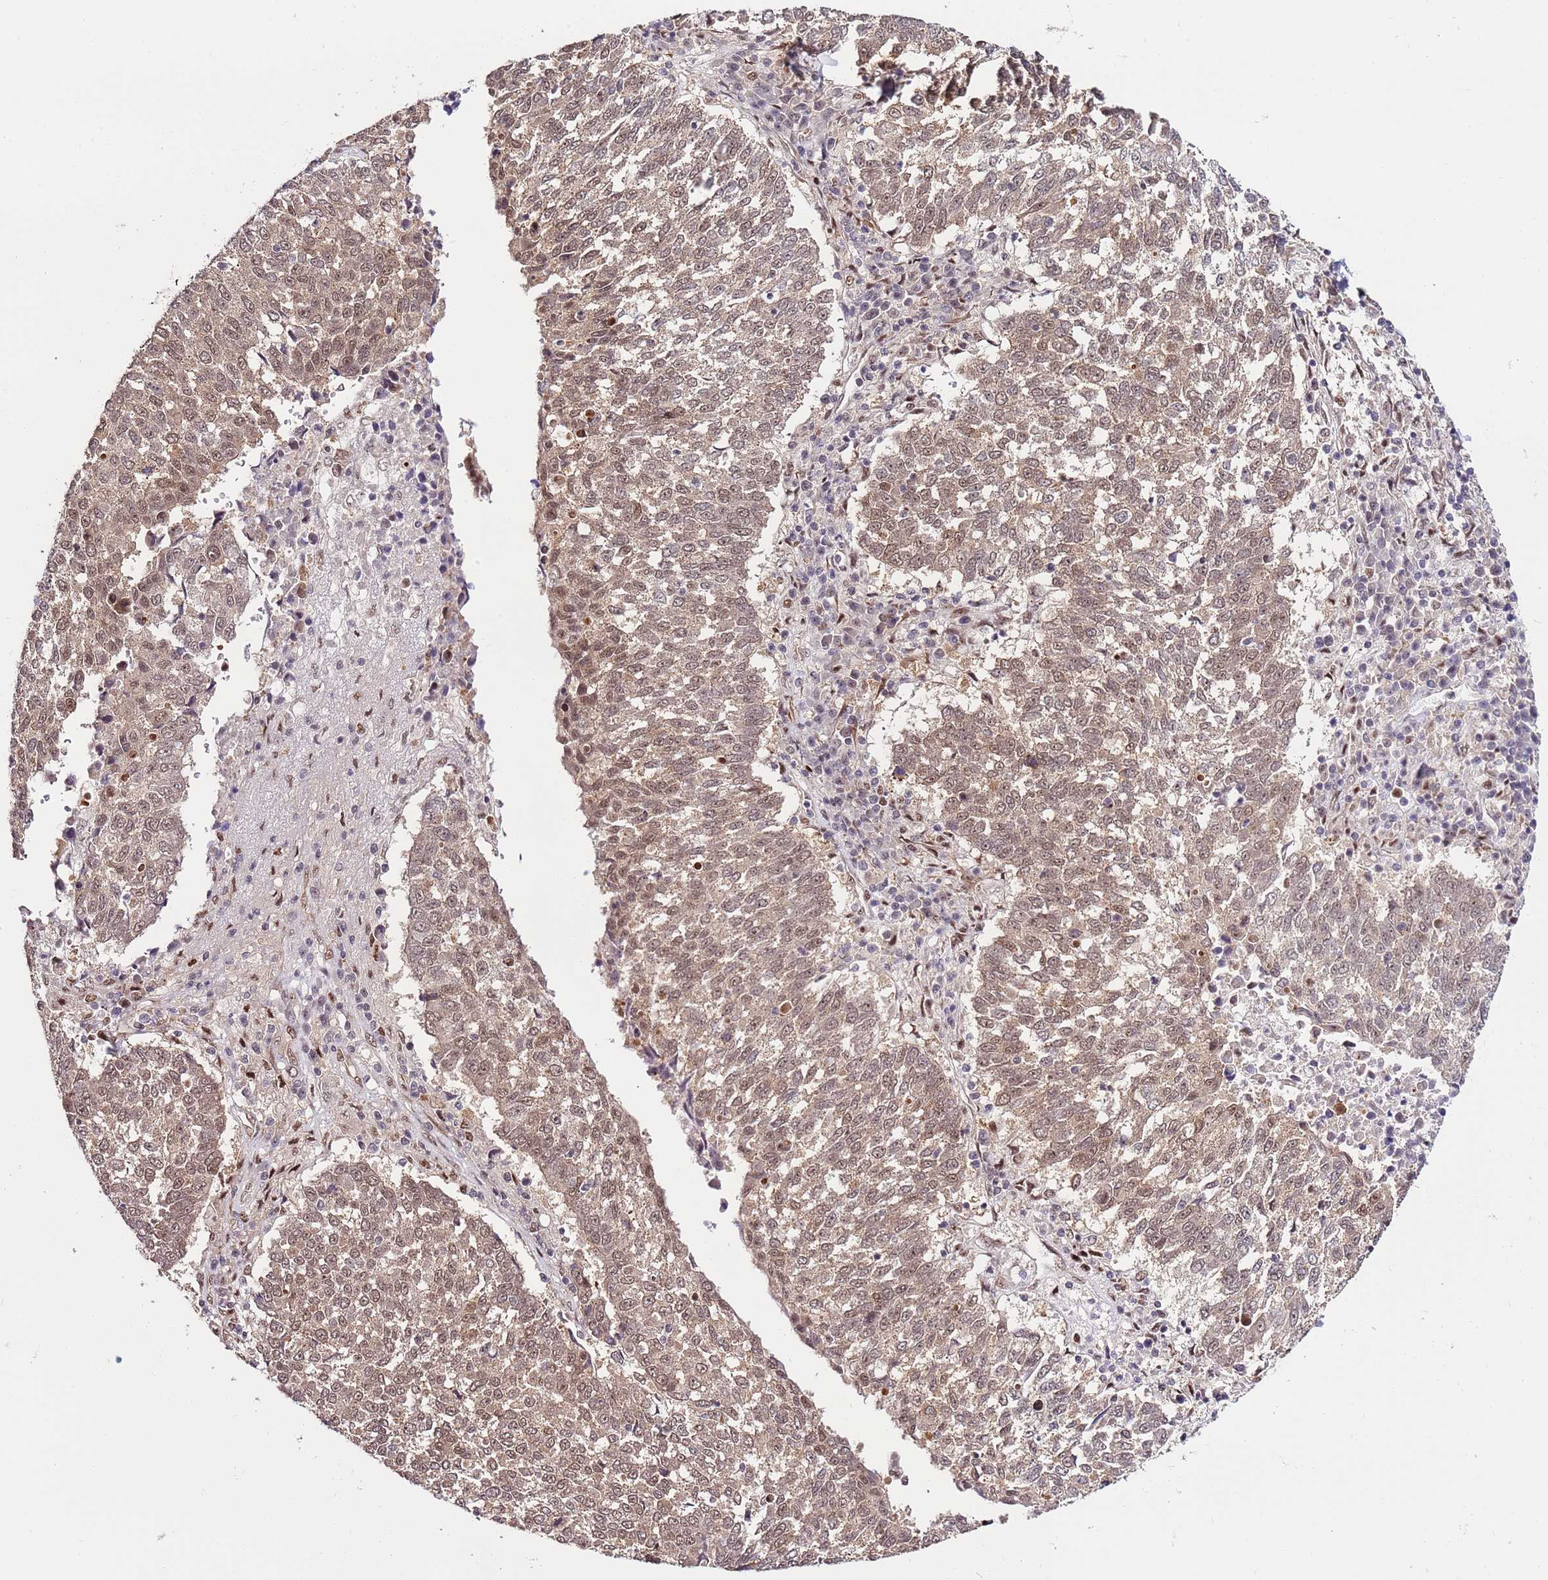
{"staining": {"intensity": "moderate", "quantity": ">75%", "location": "cytoplasmic/membranous,nuclear"}, "tissue": "lung cancer", "cell_type": "Tumor cells", "image_type": "cancer", "snomed": [{"axis": "morphology", "description": "Squamous cell carcinoma, NOS"}, {"axis": "topography", "description": "Lung"}], "caption": "Protein staining of lung cancer (squamous cell carcinoma) tissue reveals moderate cytoplasmic/membranous and nuclear positivity in about >75% of tumor cells.", "gene": "PRPF6", "patient": {"sex": "male", "age": 73}}